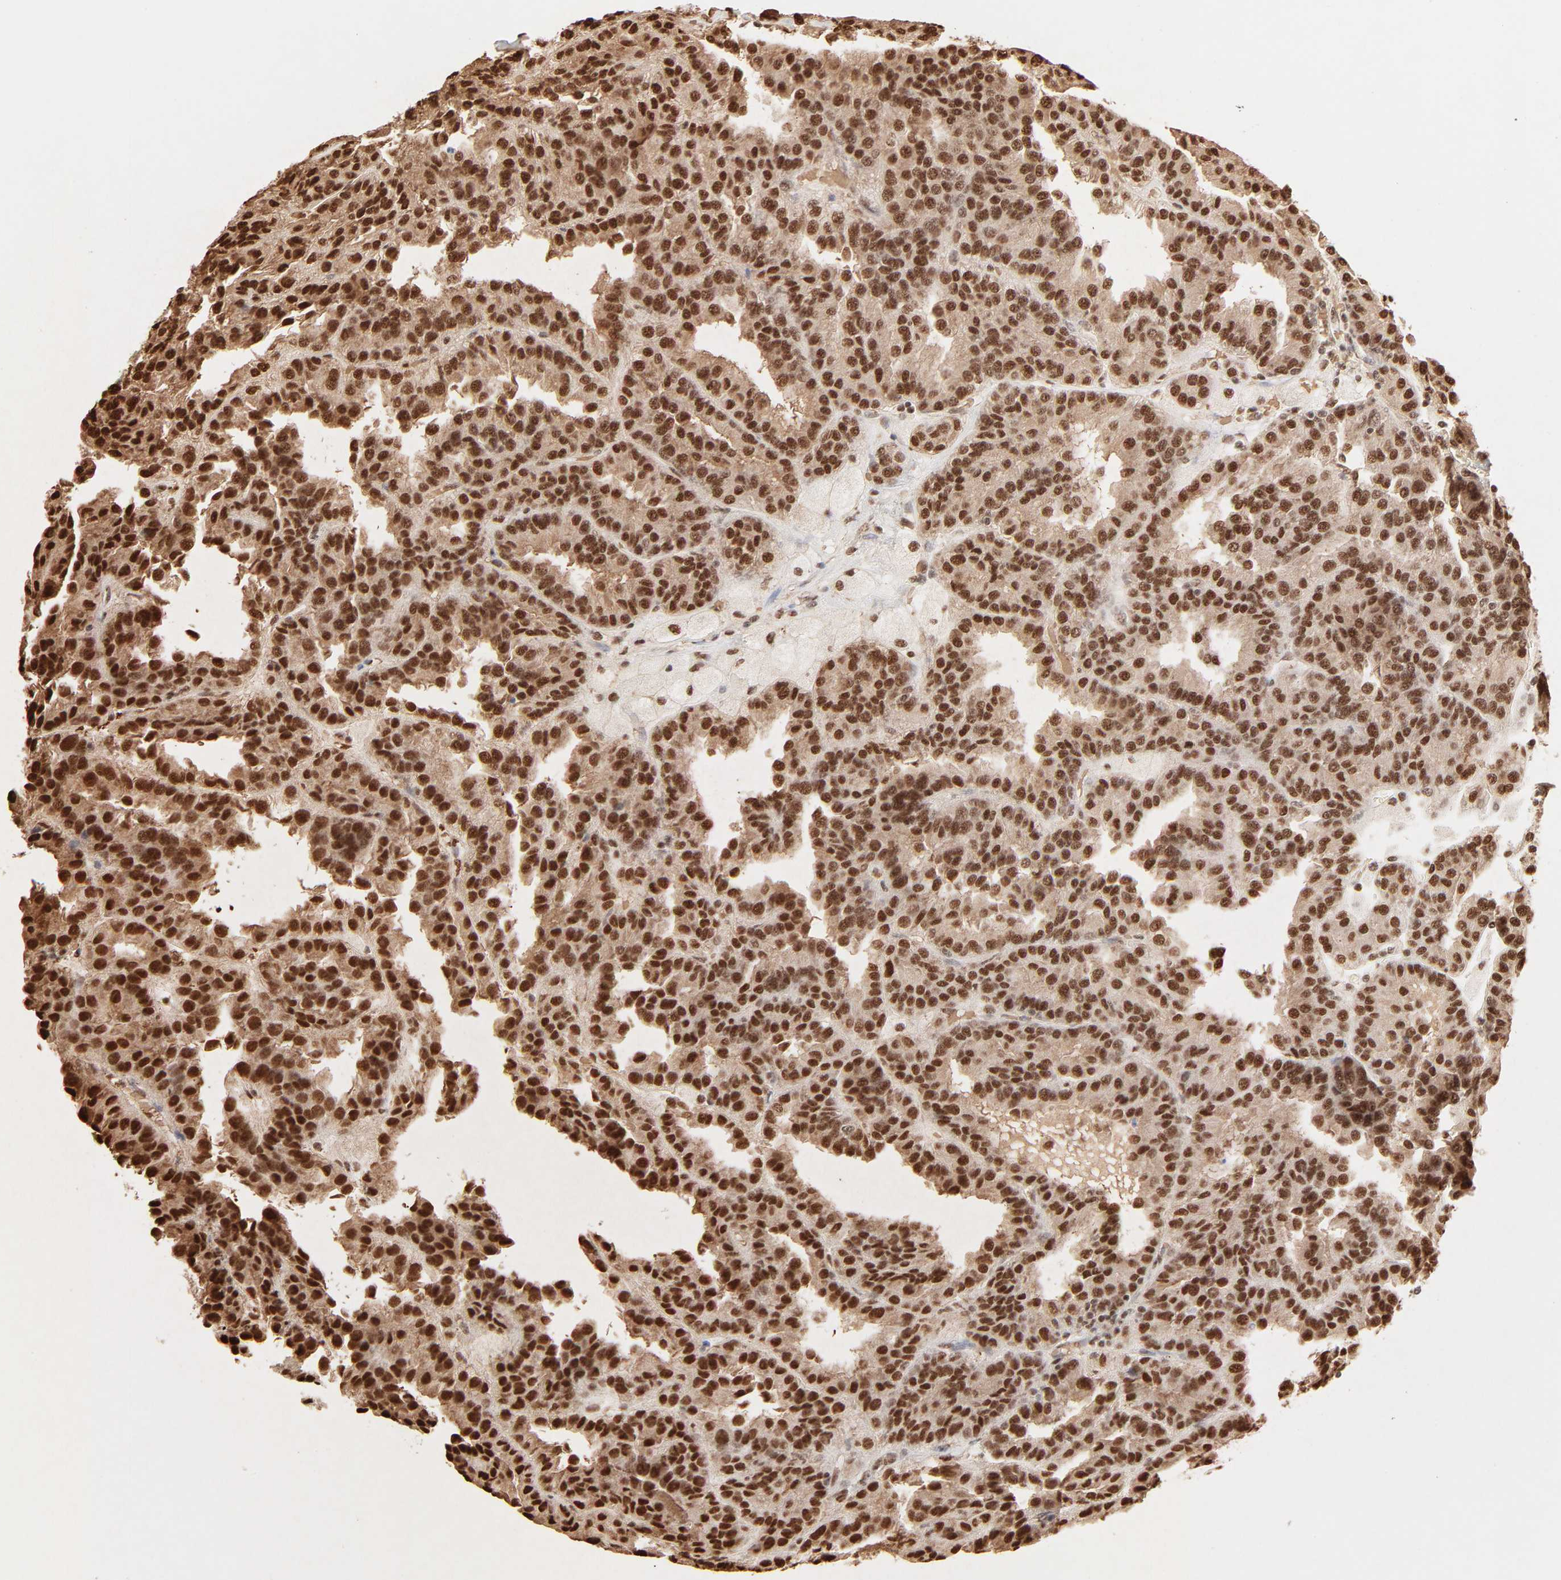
{"staining": {"intensity": "strong", "quantity": ">75%", "location": "cytoplasmic/membranous,nuclear"}, "tissue": "renal cancer", "cell_type": "Tumor cells", "image_type": "cancer", "snomed": [{"axis": "morphology", "description": "Adenocarcinoma, NOS"}, {"axis": "topography", "description": "Kidney"}], "caption": "Immunohistochemistry (IHC) (DAB) staining of renal adenocarcinoma displays strong cytoplasmic/membranous and nuclear protein positivity in about >75% of tumor cells. (DAB (3,3'-diaminobenzidine) = brown stain, brightfield microscopy at high magnification).", "gene": "FAM50A", "patient": {"sex": "male", "age": 46}}